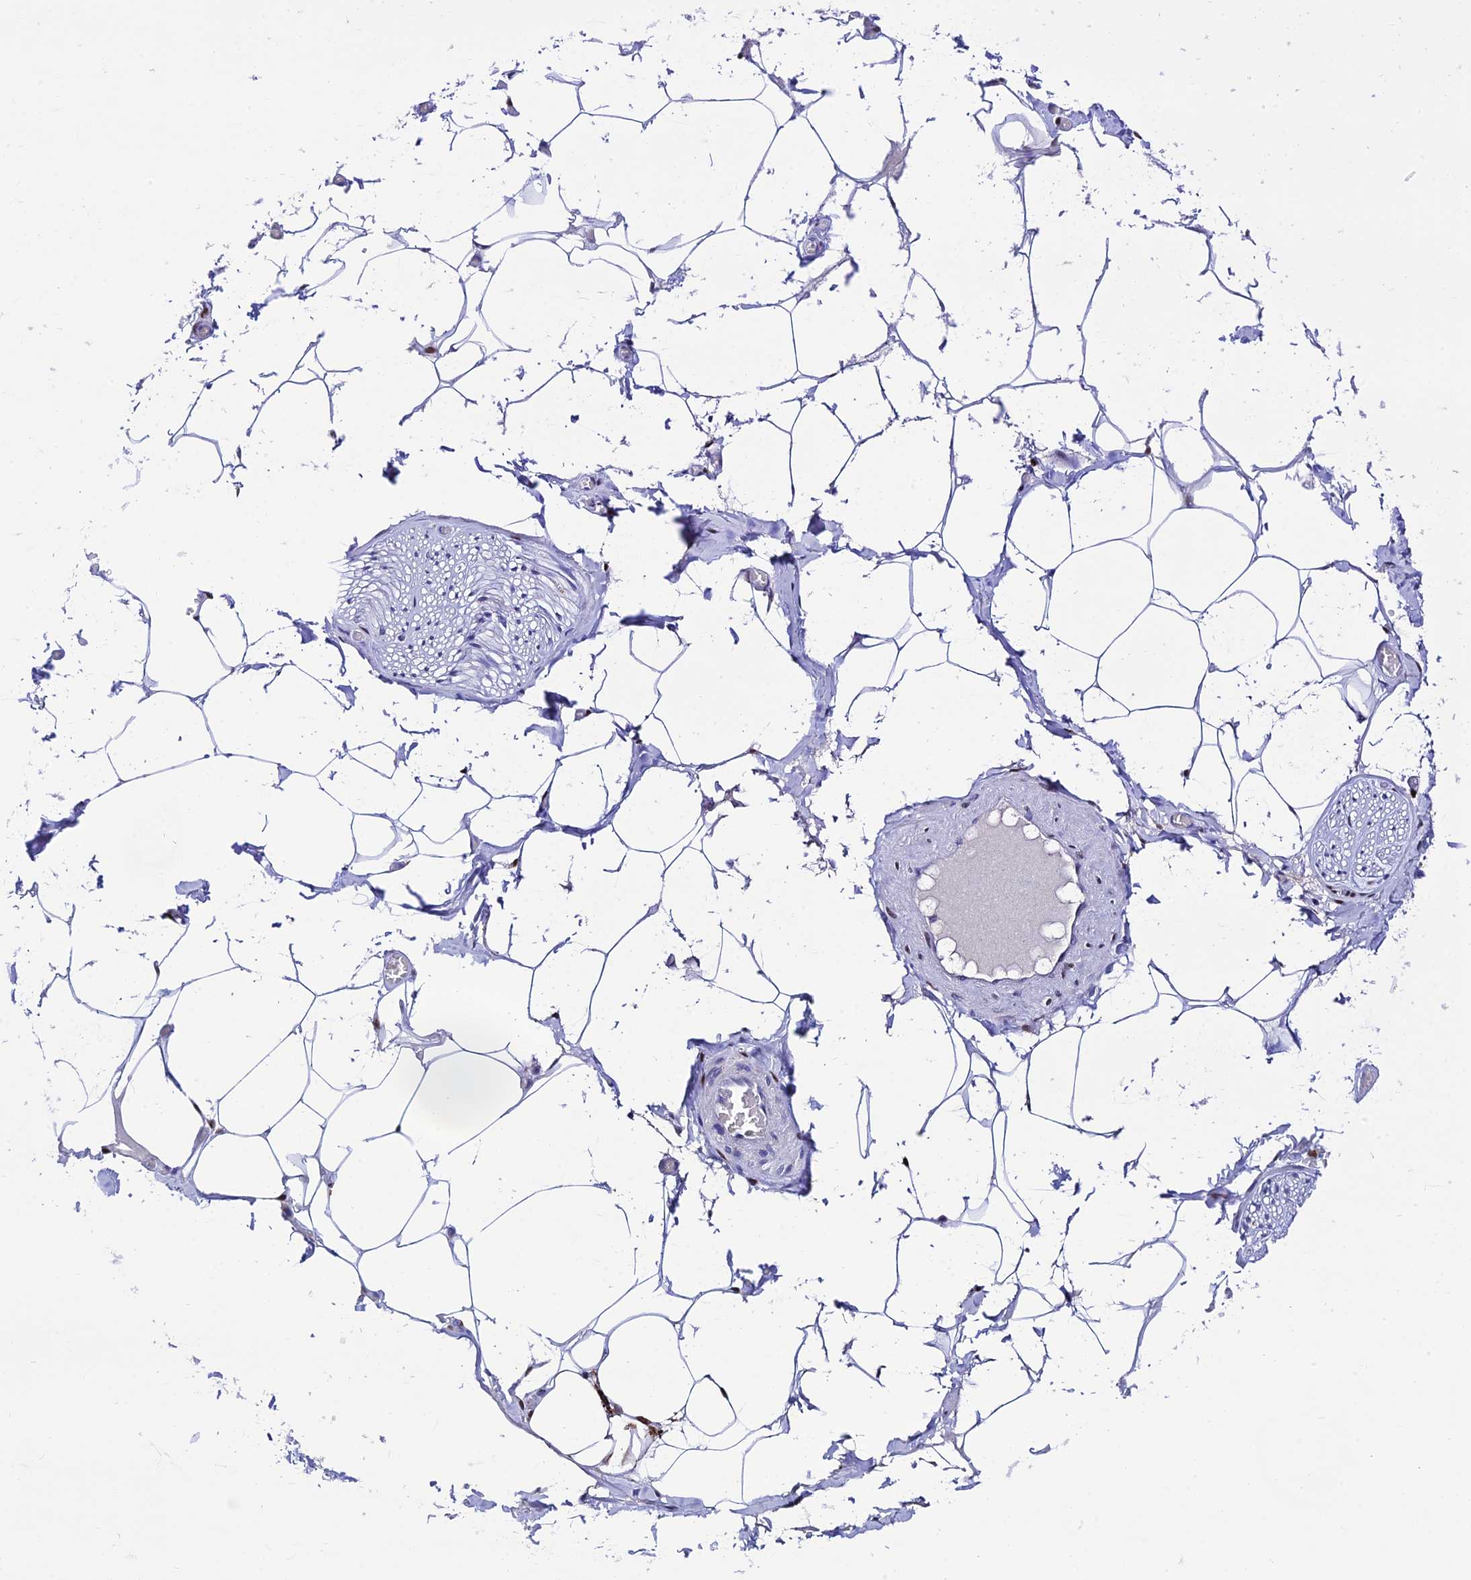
{"staining": {"intensity": "weak", "quantity": "<25%", "location": "nuclear"}, "tissue": "adipose tissue", "cell_type": "Adipocytes", "image_type": "normal", "snomed": [{"axis": "morphology", "description": "Normal tissue, NOS"}, {"axis": "topography", "description": "Soft tissue"}, {"axis": "topography", "description": "Adipose tissue"}, {"axis": "topography", "description": "Vascular tissue"}, {"axis": "topography", "description": "Peripheral nerve tissue"}], "caption": "The photomicrograph exhibits no staining of adipocytes in unremarkable adipose tissue.", "gene": "HIC1", "patient": {"sex": "male", "age": 46}}